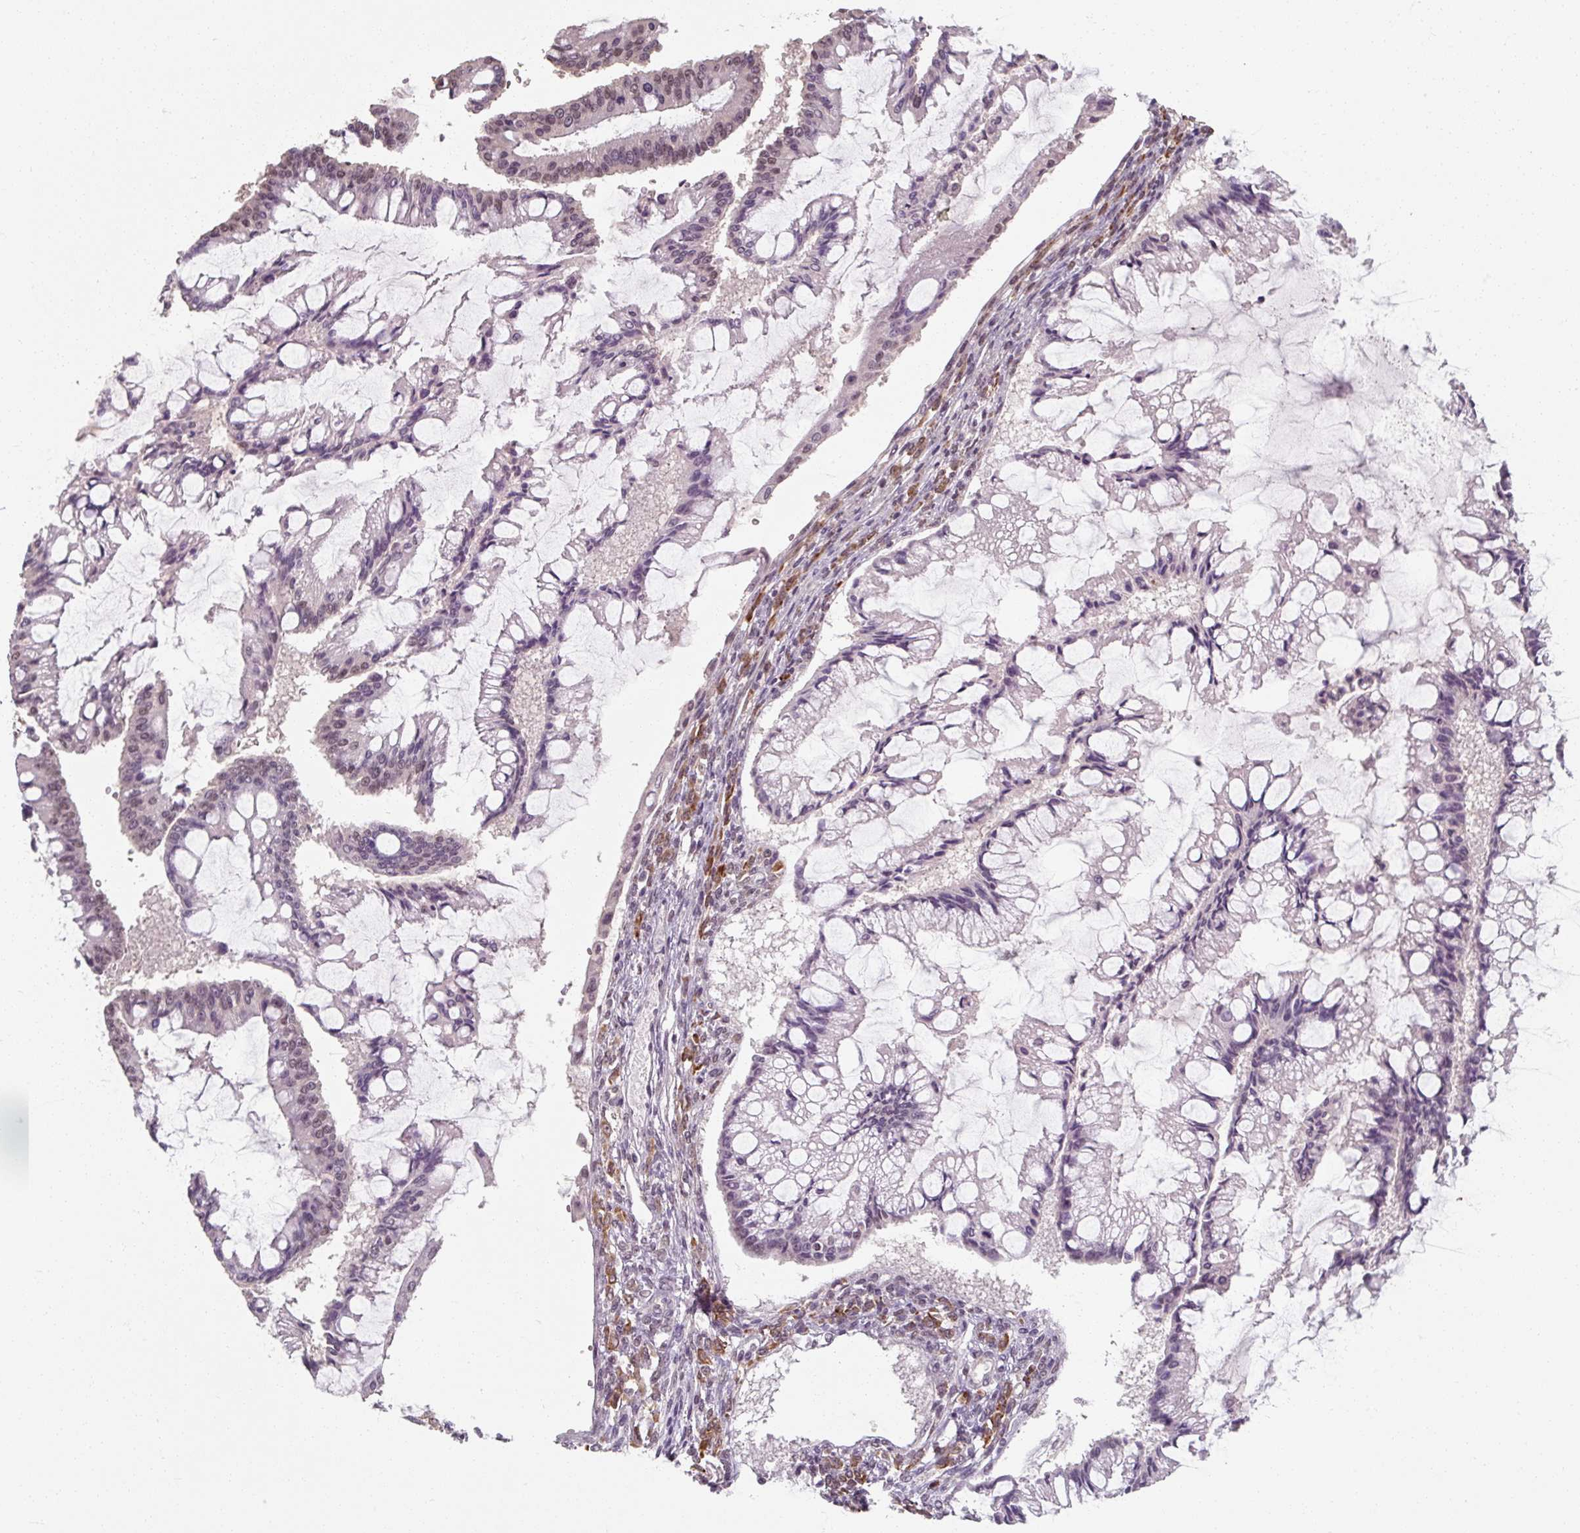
{"staining": {"intensity": "negative", "quantity": "none", "location": "none"}, "tissue": "ovarian cancer", "cell_type": "Tumor cells", "image_type": "cancer", "snomed": [{"axis": "morphology", "description": "Cystadenocarcinoma, mucinous, NOS"}, {"axis": "topography", "description": "Ovary"}], "caption": "The immunohistochemistry photomicrograph has no significant positivity in tumor cells of ovarian mucinous cystadenocarcinoma tissue.", "gene": "ZFTRAF1", "patient": {"sex": "female", "age": 73}}